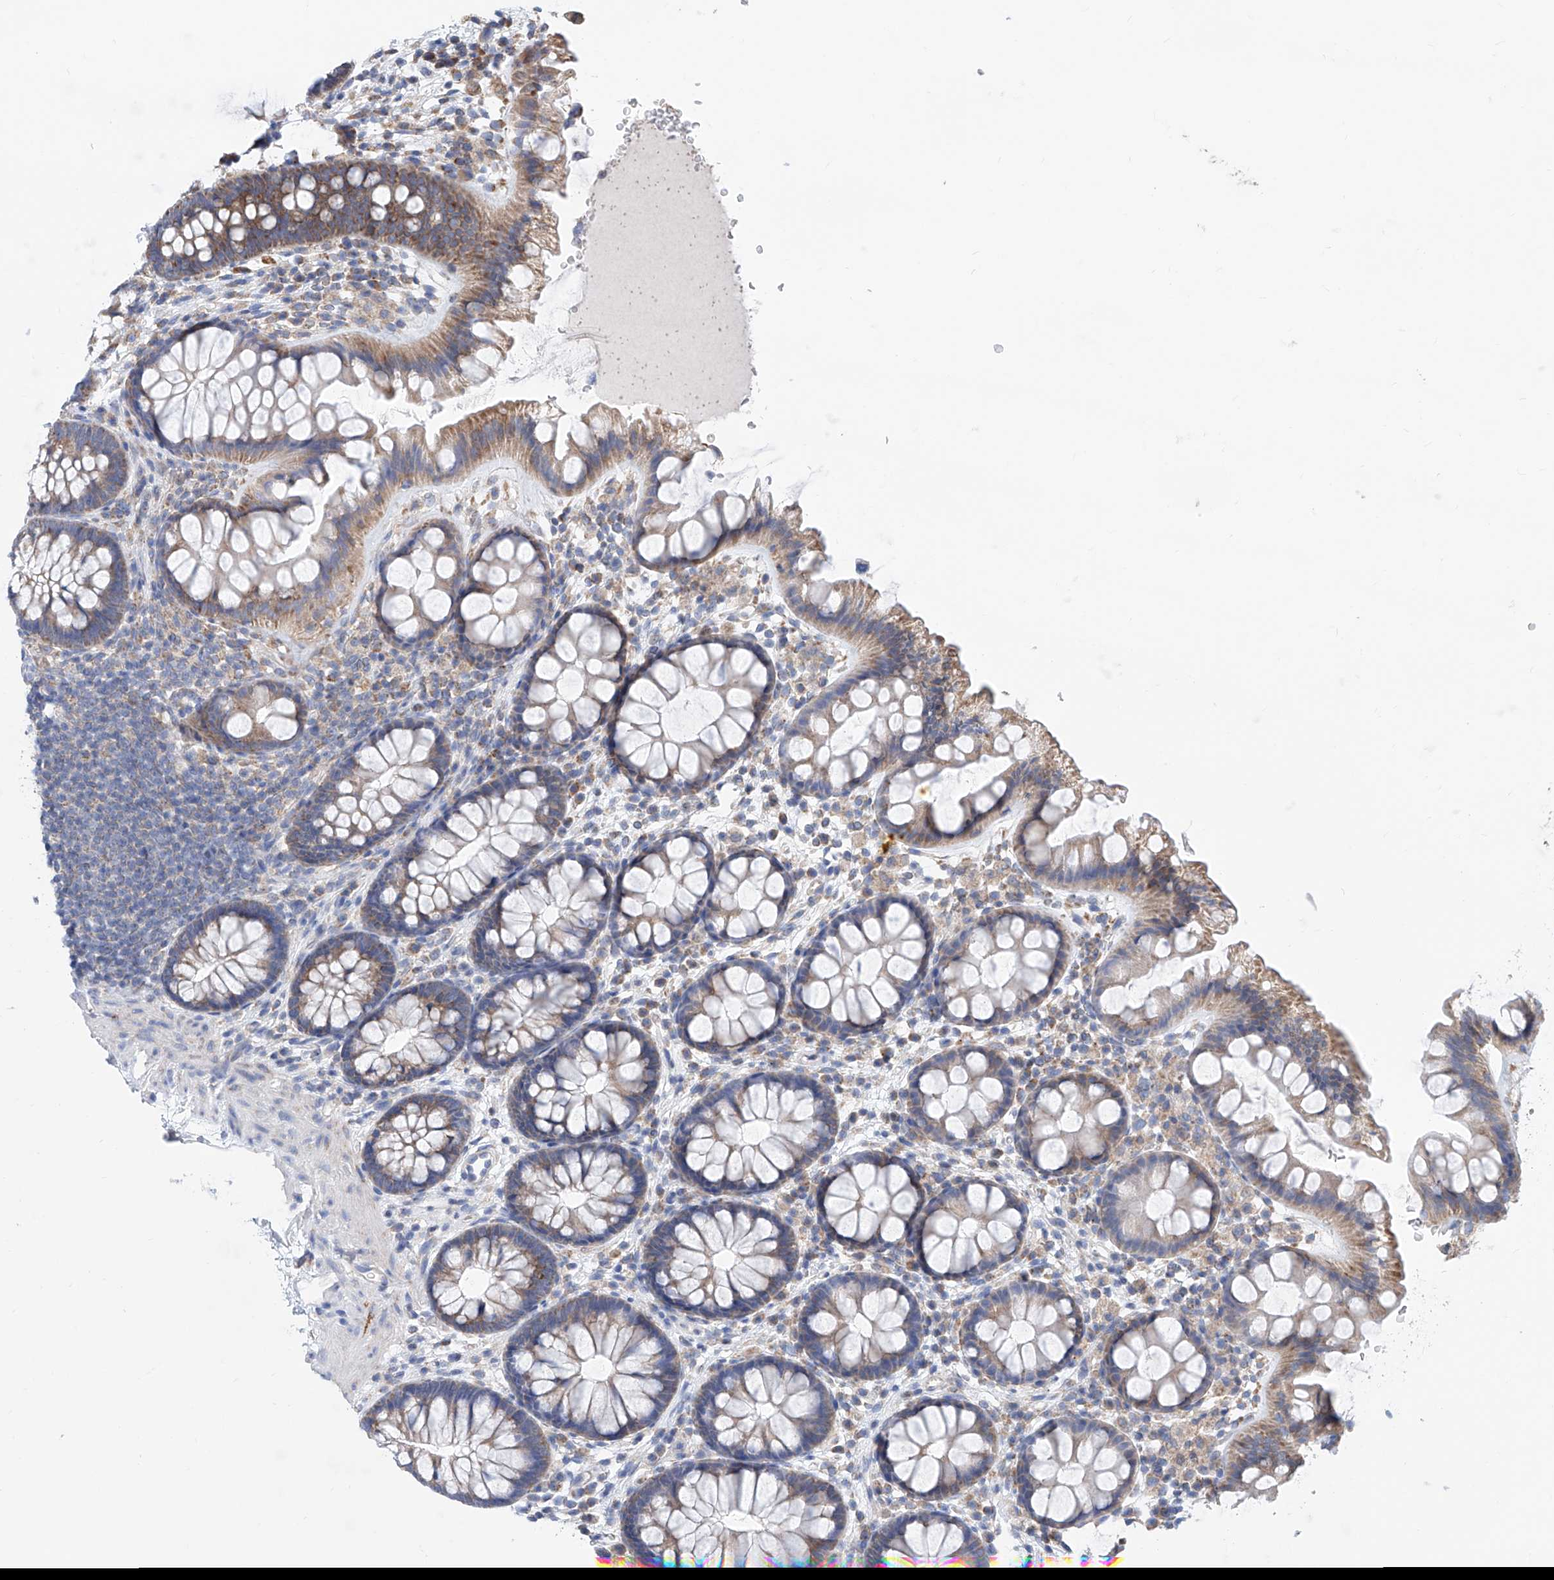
{"staining": {"intensity": "weak", "quantity": "25%-75%", "location": "cytoplasmic/membranous"}, "tissue": "colon", "cell_type": "Endothelial cells", "image_type": "normal", "snomed": [{"axis": "morphology", "description": "Normal tissue, NOS"}, {"axis": "topography", "description": "Colon"}], "caption": "Human colon stained for a protein (brown) reveals weak cytoplasmic/membranous positive staining in approximately 25%-75% of endothelial cells.", "gene": "MAD2L1", "patient": {"sex": "female", "age": 62}}